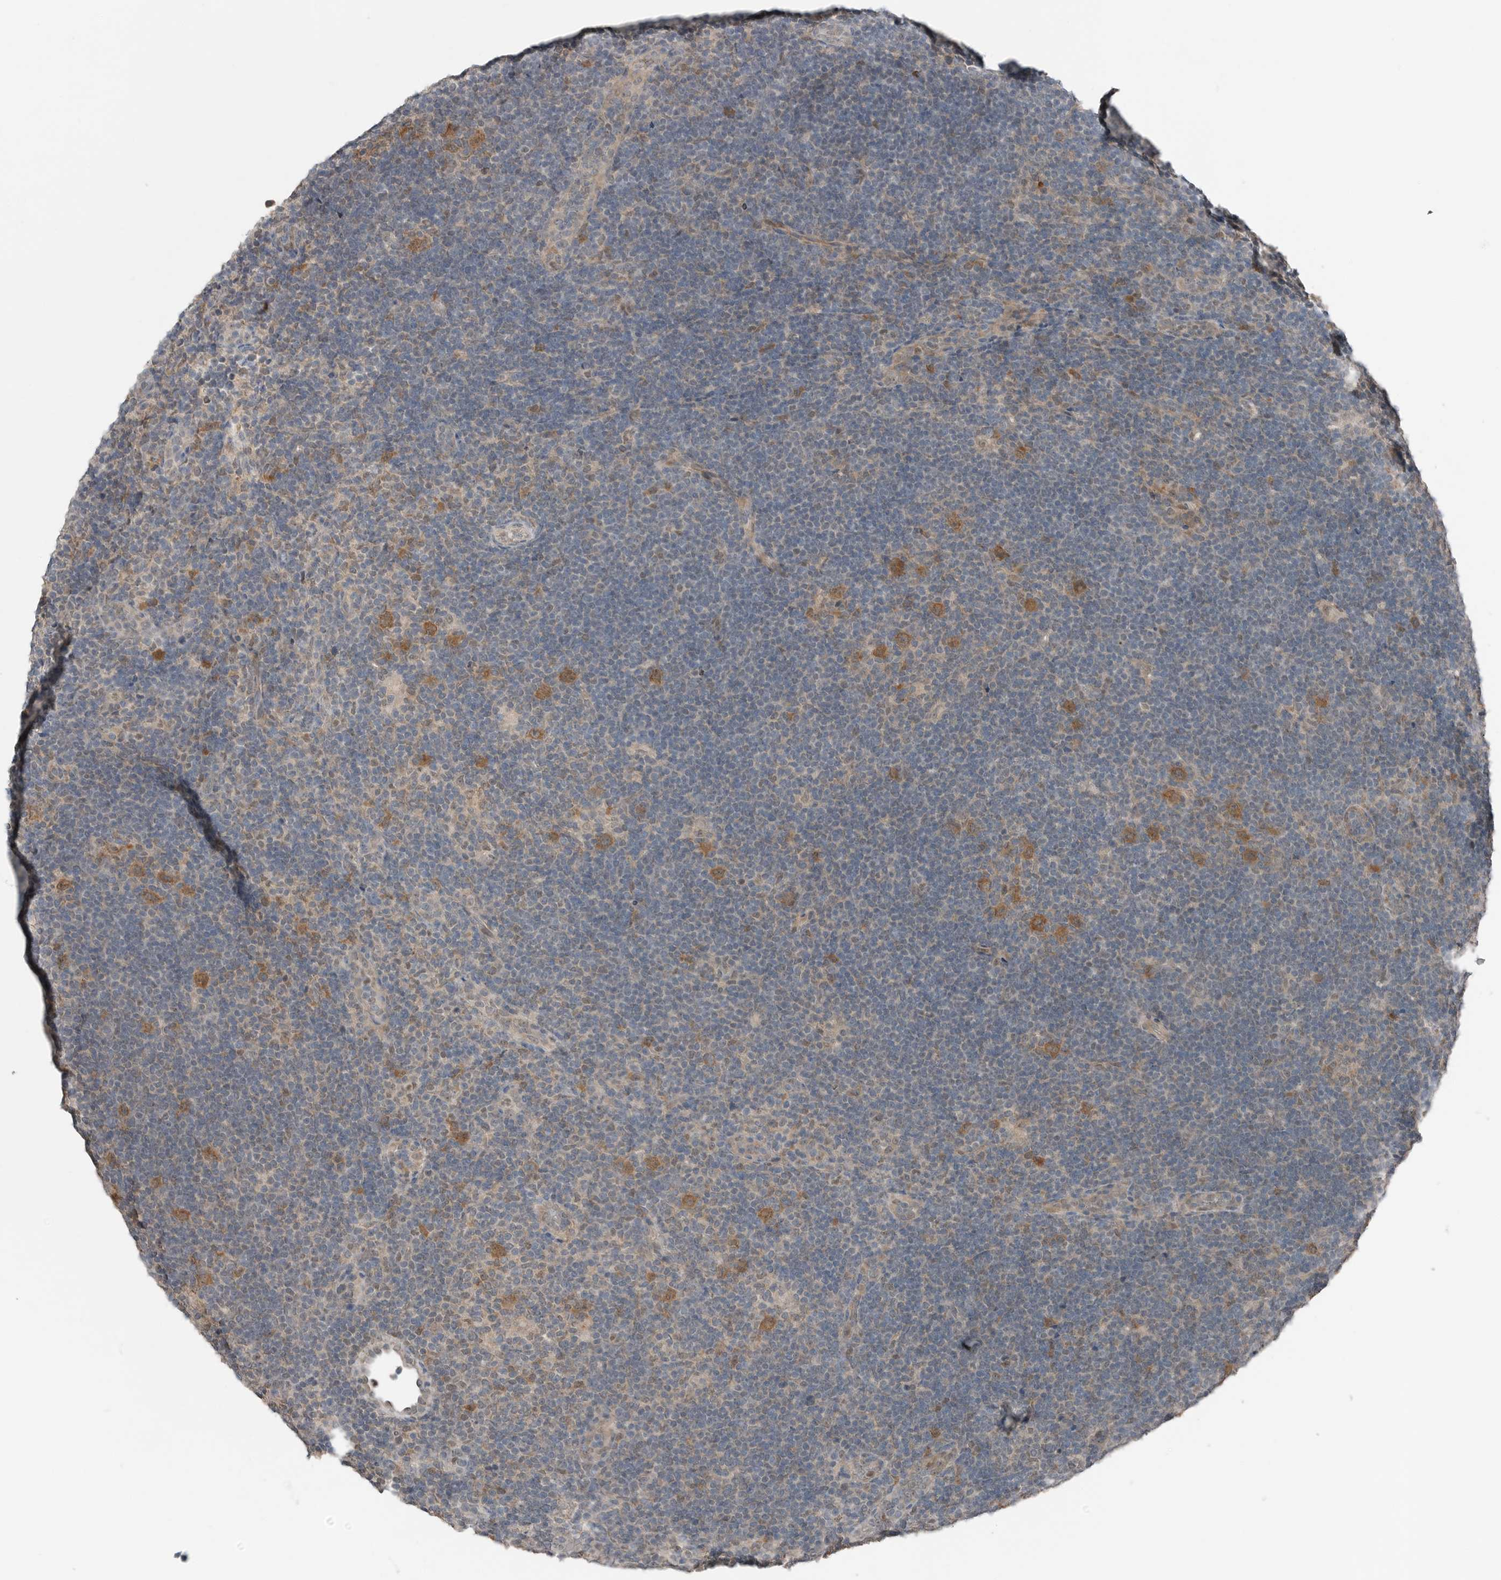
{"staining": {"intensity": "moderate", "quantity": ">75%", "location": "cytoplasmic/membranous"}, "tissue": "lymphoma", "cell_type": "Tumor cells", "image_type": "cancer", "snomed": [{"axis": "morphology", "description": "Hodgkin's disease, NOS"}, {"axis": "topography", "description": "Lymph node"}], "caption": "Approximately >75% of tumor cells in Hodgkin's disease exhibit moderate cytoplasmic/membranous protein expression as visualized by brown immunohistochemical staining.", "gene": "MFAP3L", "patient": {"sex": "female", "age": 57}}